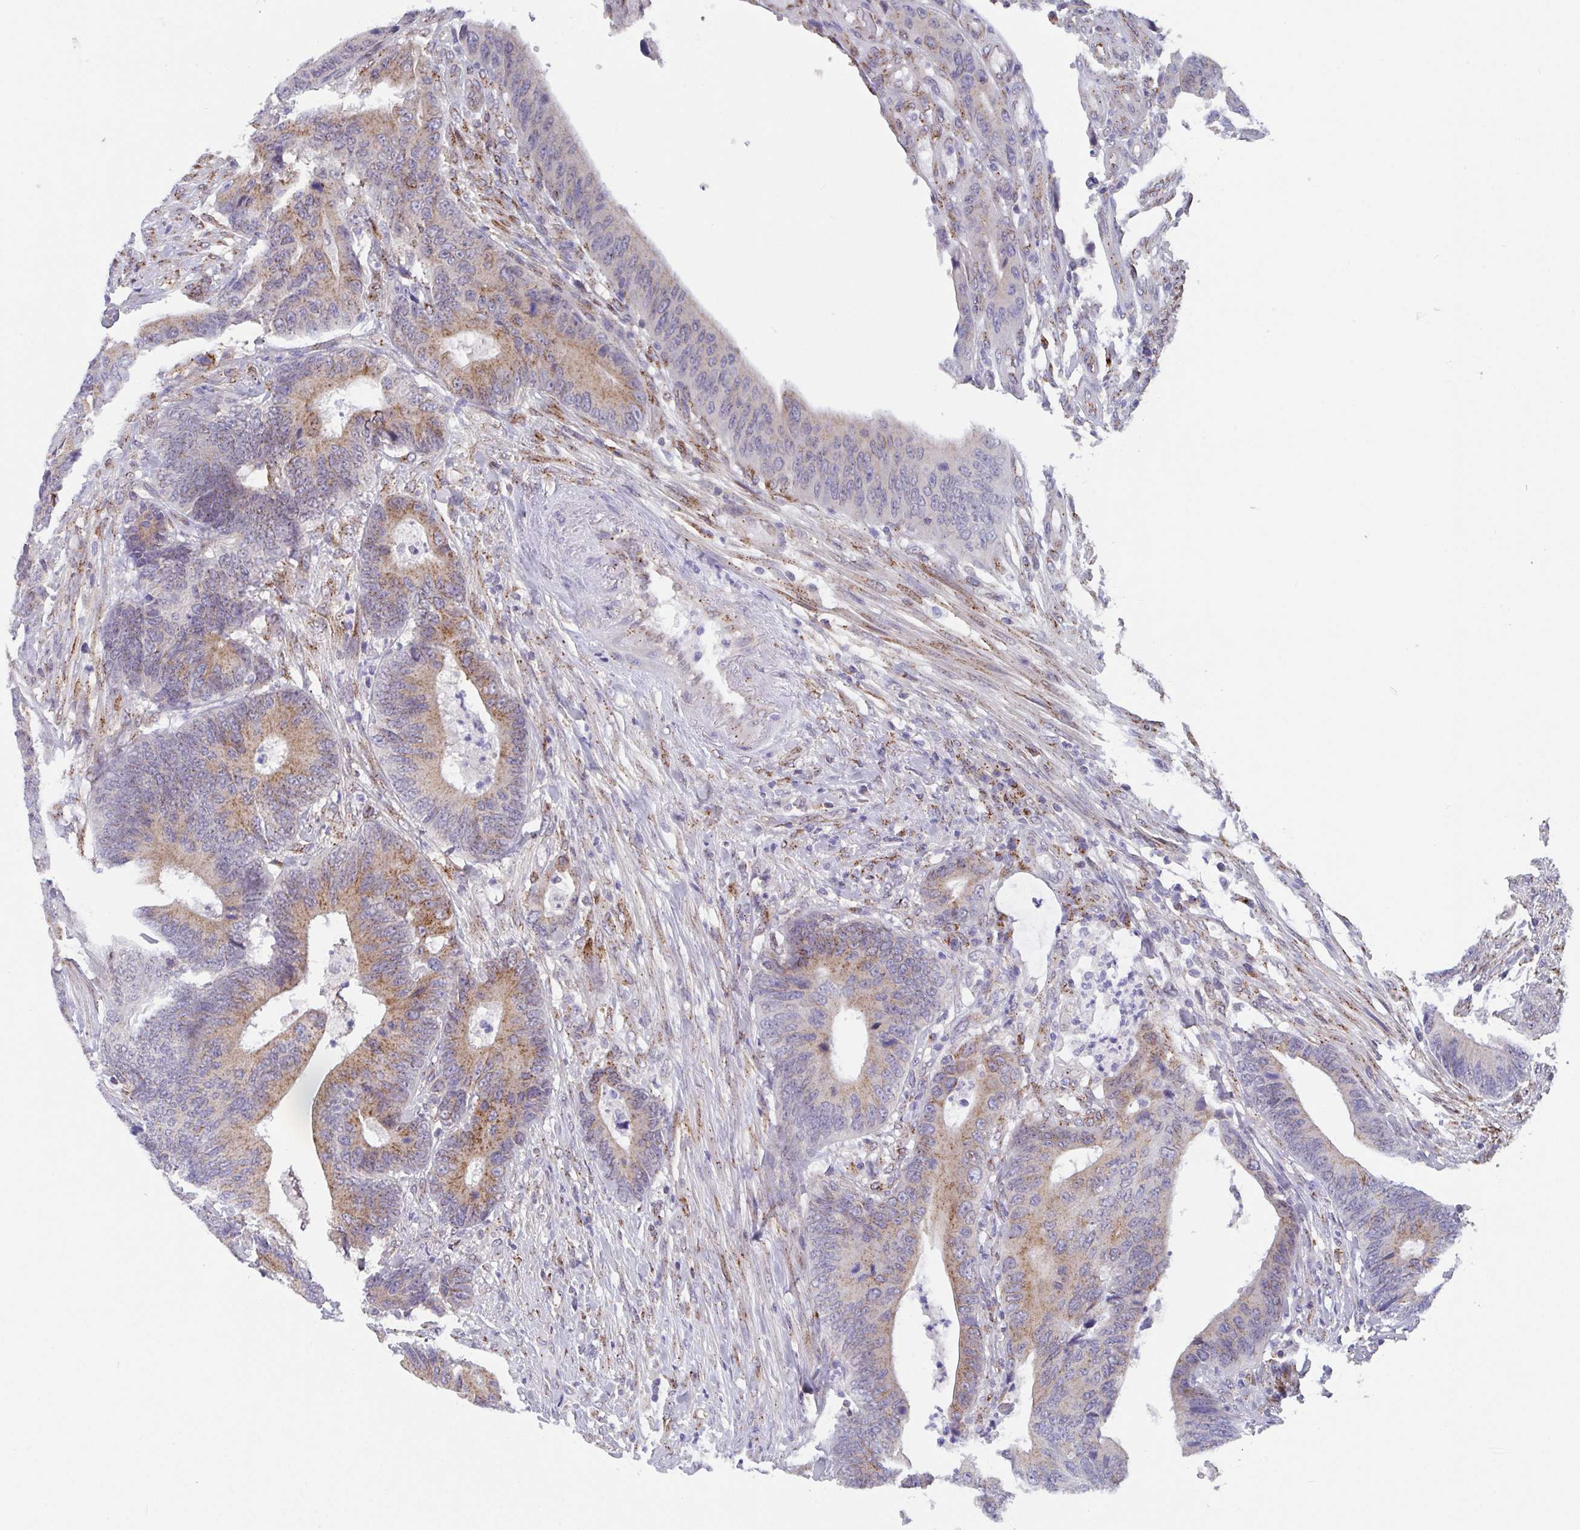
{"staining": {"intensity": "moderate", "quantity": ">75%", "location": "cytoplasmic/membranous"}, "tissue": "colorectal cancer", "cell_type": "Tumor cells", "image_type": "cancer", "snomed": [{"axis": "morphology", "description": "Adenocarcinoma, NOS"}, {"axis": "topography", "description": "Colon"}], "caption": "Colorectal cancer was stained to show a protein in brown. There is medium levels of moderate cytoplasmic/membranous positivity in approximately >75% of tumor cells. (brown staining indicates protein expression, while blue staining denotes nuclei).", "gene": "PROSER3", "patient": {"sex": "male", "age": 87}}